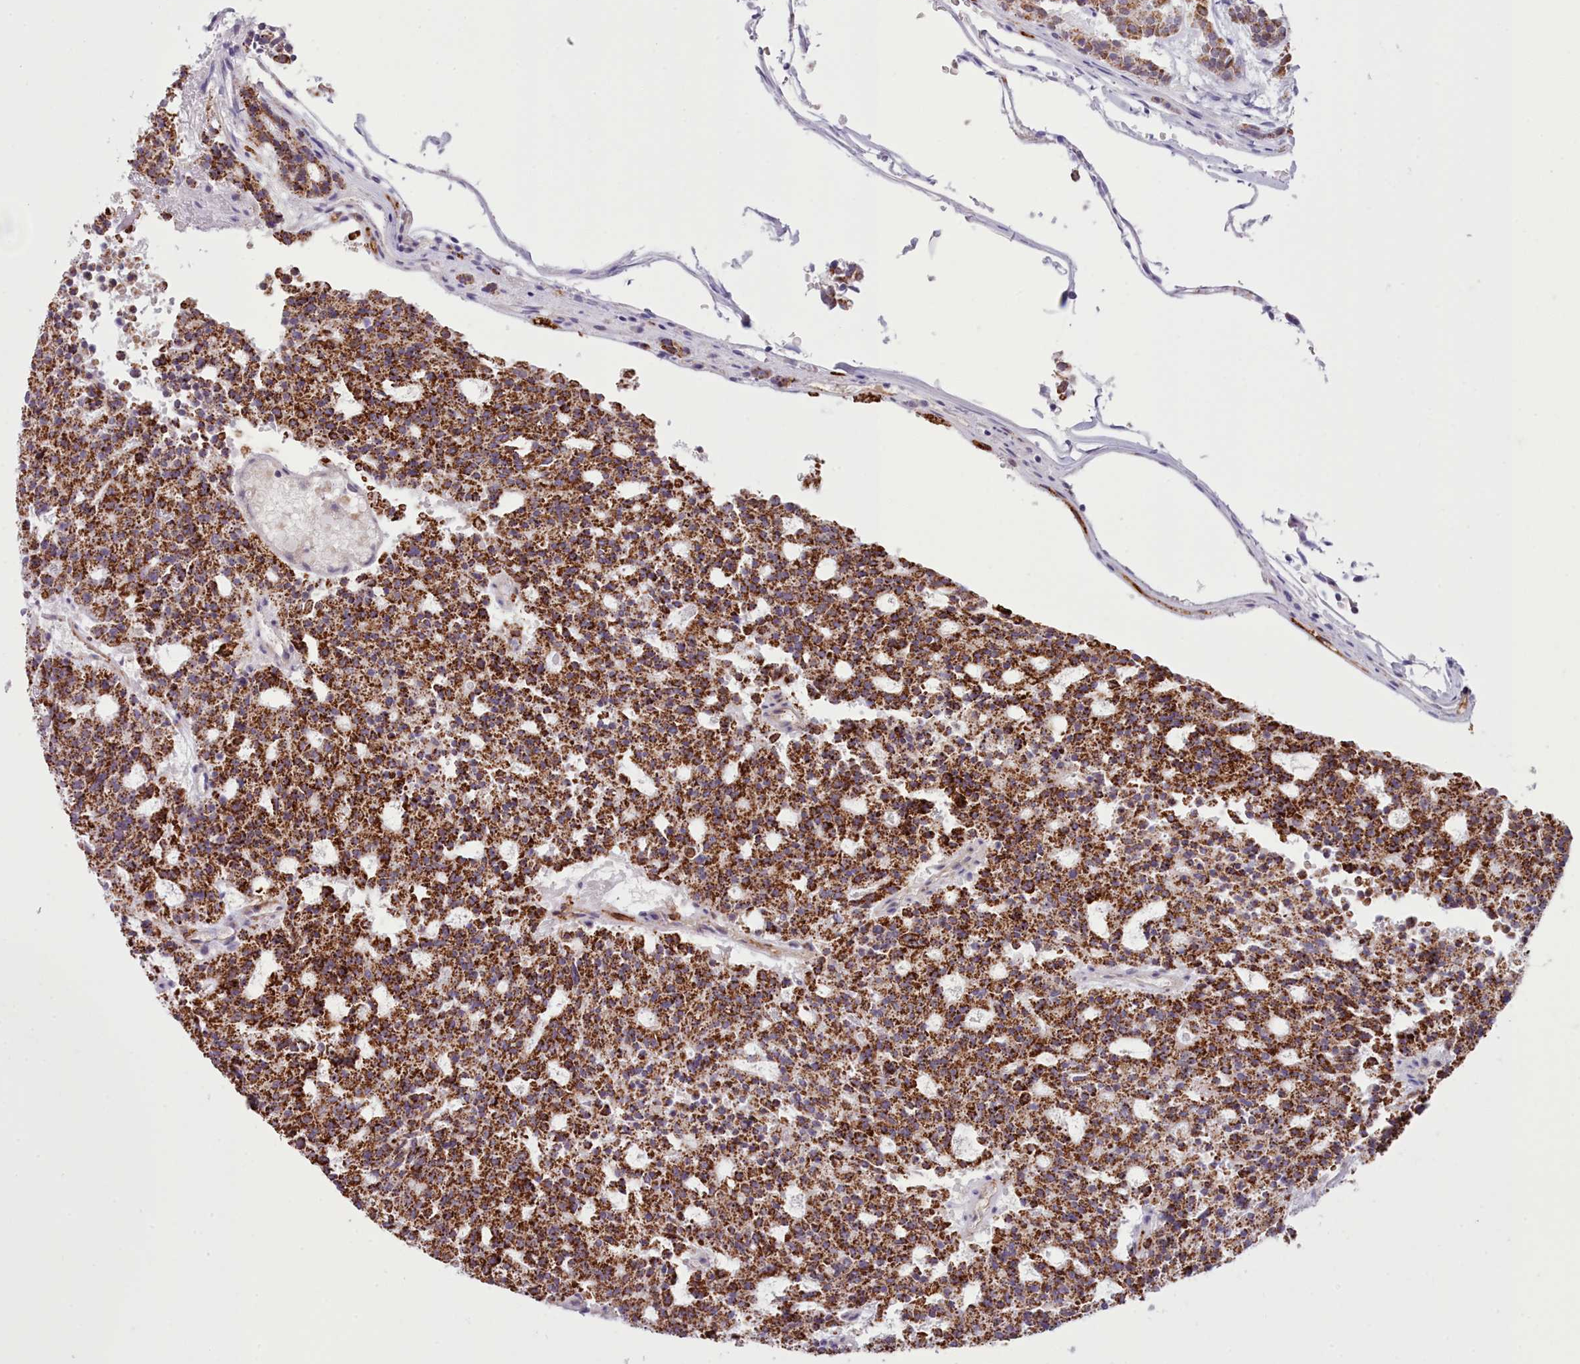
{"staining": {"intensity": "strong", "quantity": ">75%", "location": "cytoplasmic/membranous"}, "tissue": "carcinoid", "cell_type": "Tumor cells", "image_type": "cancer", "snomed": [{"axis": "morphology", "description": "Carcinoid, malignant, NOS"}, {"axis": "topography", "description": "Pancreas"}], "caption": "Carcinoid tissue exhibits strong cytoplasmic/membranous positivity in about >75% of tumor cells, visualized by immunohistochemistry.", "gene": "RFX1", "patient": {"sex": "female", "age": 54}}